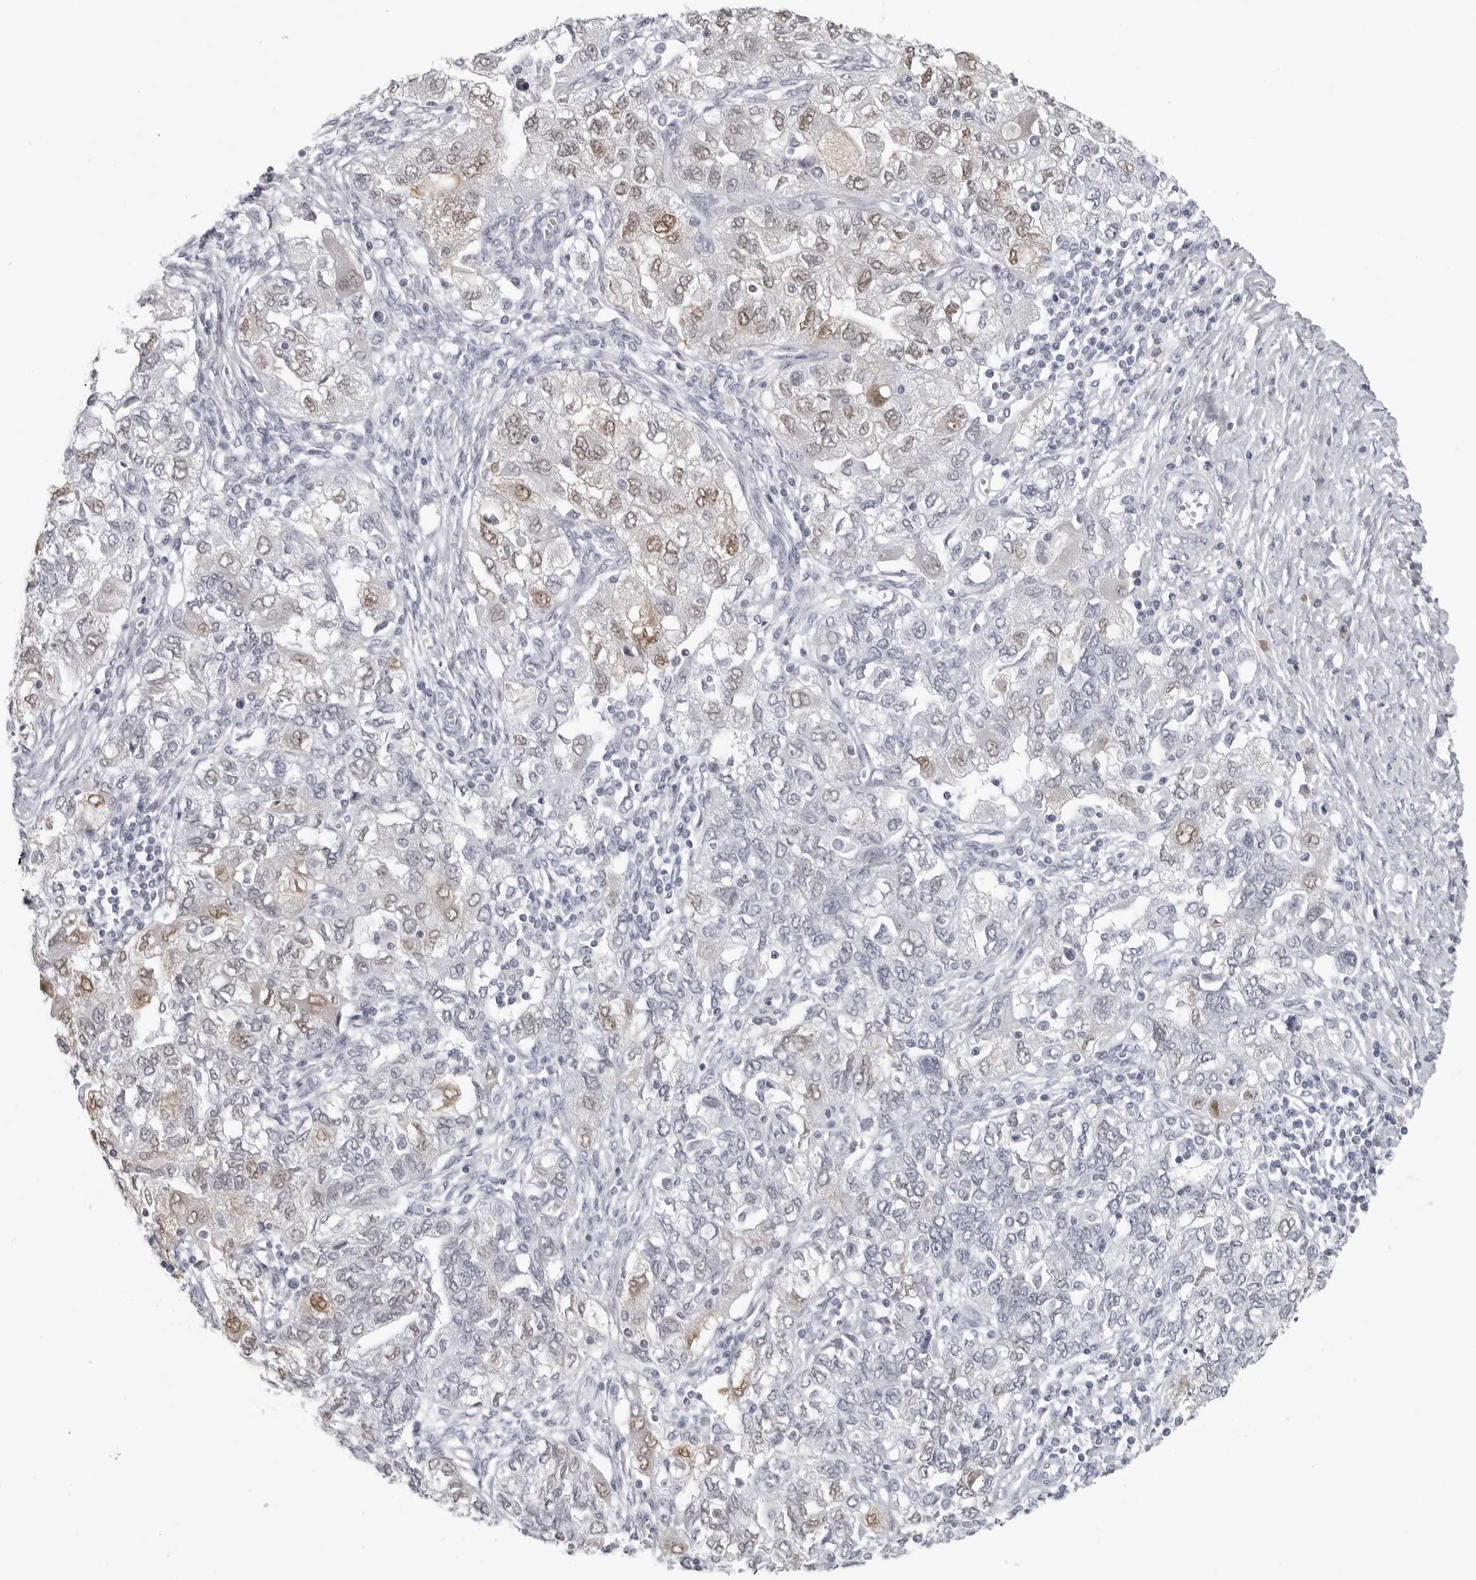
{"staining": {"intensity": "weak", "quantity": "25%-75%", "location": "nuclear"}, "tissue": "ovarian cancer", "cell_type": "Tumor cells", "image_type": "cancer", "snomed": [{"axis": "morphology", "description": "Carcinoma, NOS"}, {"axis": "morphology", "description": "Cystadenocarcinoma, serous, NOS"}, {"axis": "topography", "description": "Ovary"}], "caption": "The micrograph demonstrates a brown stain indicating the presence of a protein in the nuclear of tumor cells in ovarian serous cystadenocarcinoma. Immunohistochemistry (ihc) stains the protein in brown and the nuclei are stained blue.", "gene": "ESPN", "patient": {"sex": "female", "age": 69}}